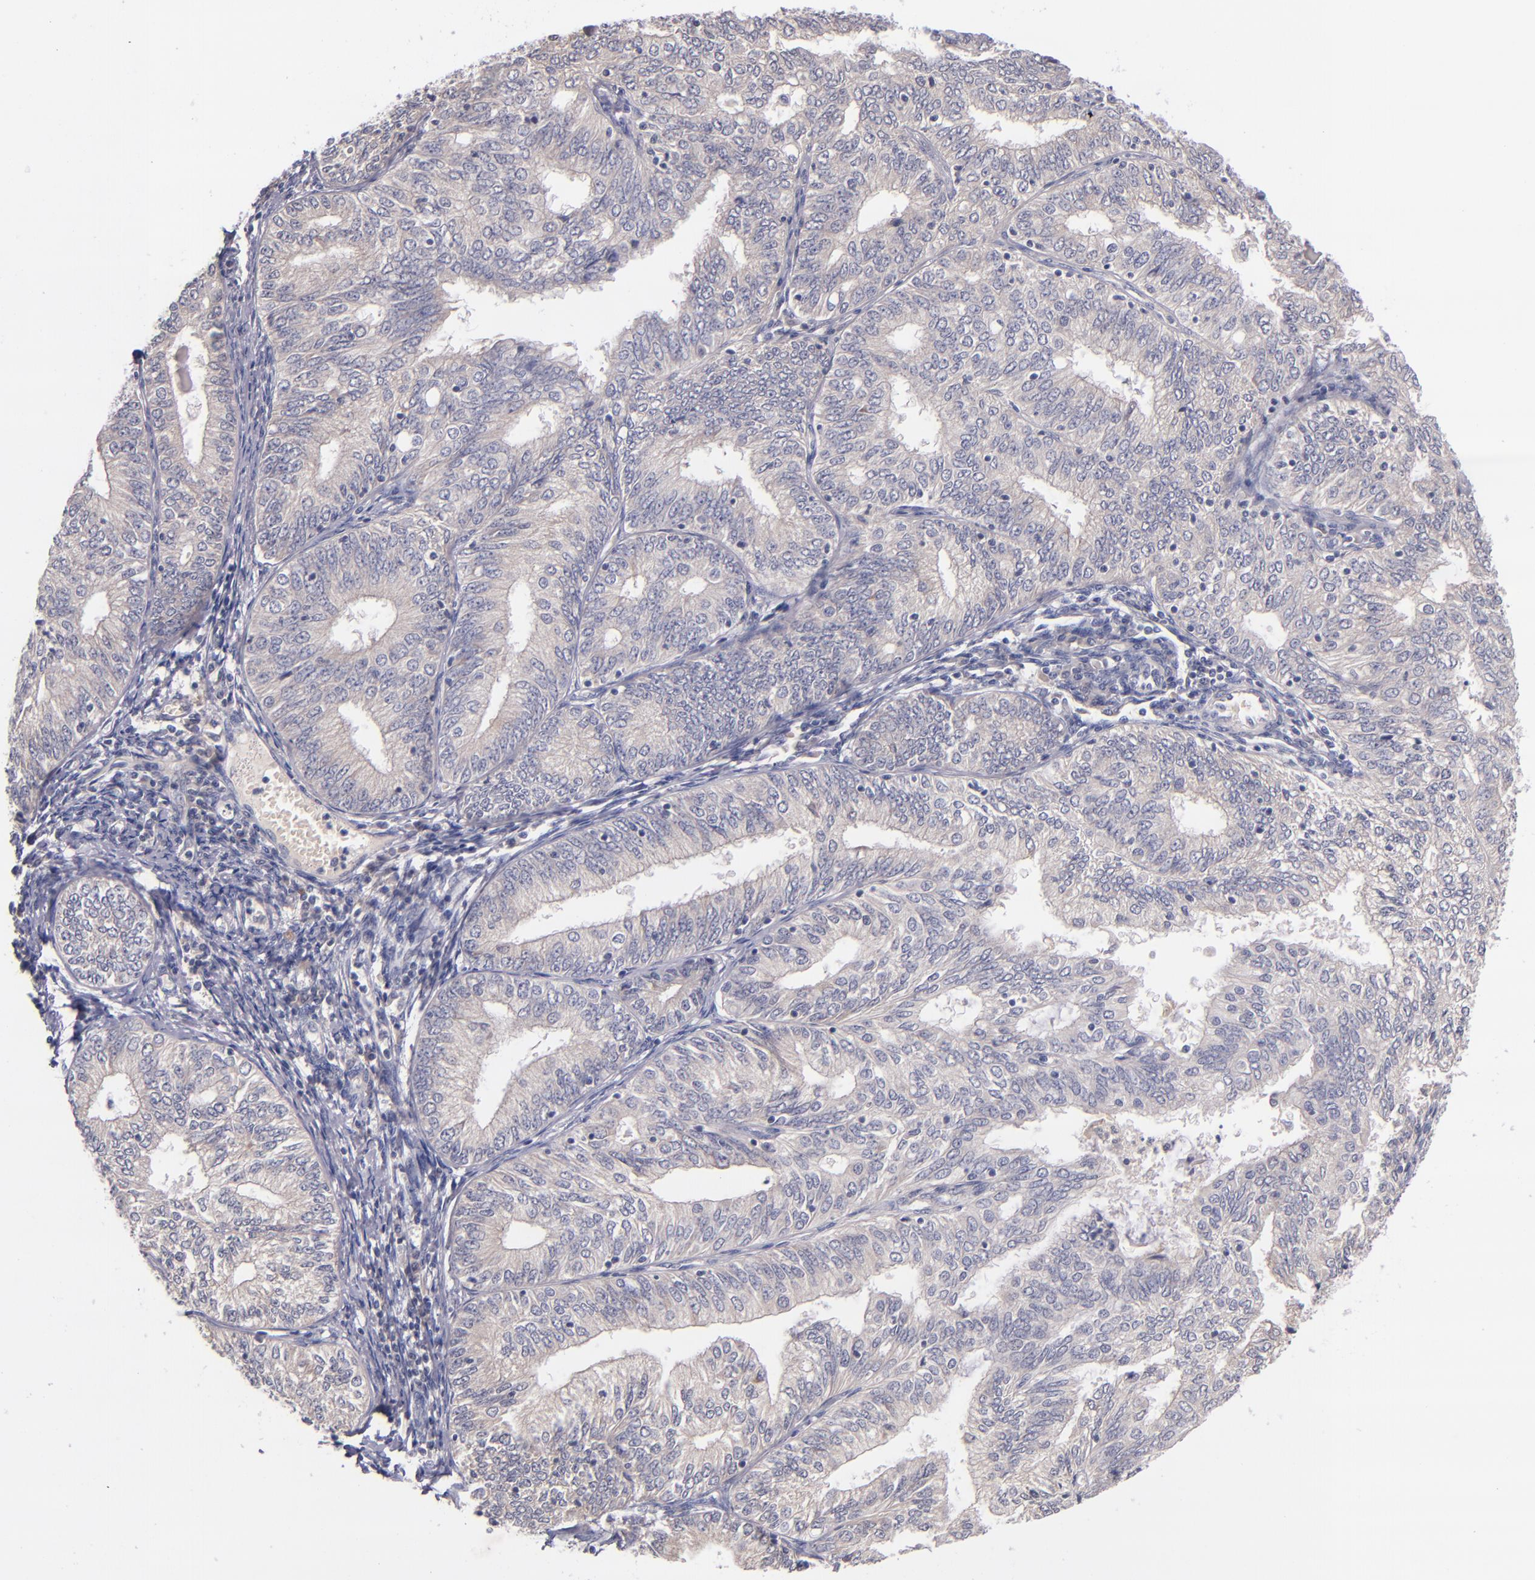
{"staining": {"intensity": "weak", "quantity": "25%-75%", "location": "cytoplasmic/membranous"}, "tissue": "endometrial cancer", "cell_type": "Tumor cells", "image_type": "cancer", "snomed": [{"axis": "morphology", "description": "Adenocarcinoma, NOS"}, {"axis": "topography", "description": "Endometrium"}], "caption": "Weak cytoplasmic/membranous protein expression is present in approximately 25%-75% of tumor cells in endometrial adenocarcinoma.", "gene": "TSC2", "patient": {"sex": "female", "age": 69}}